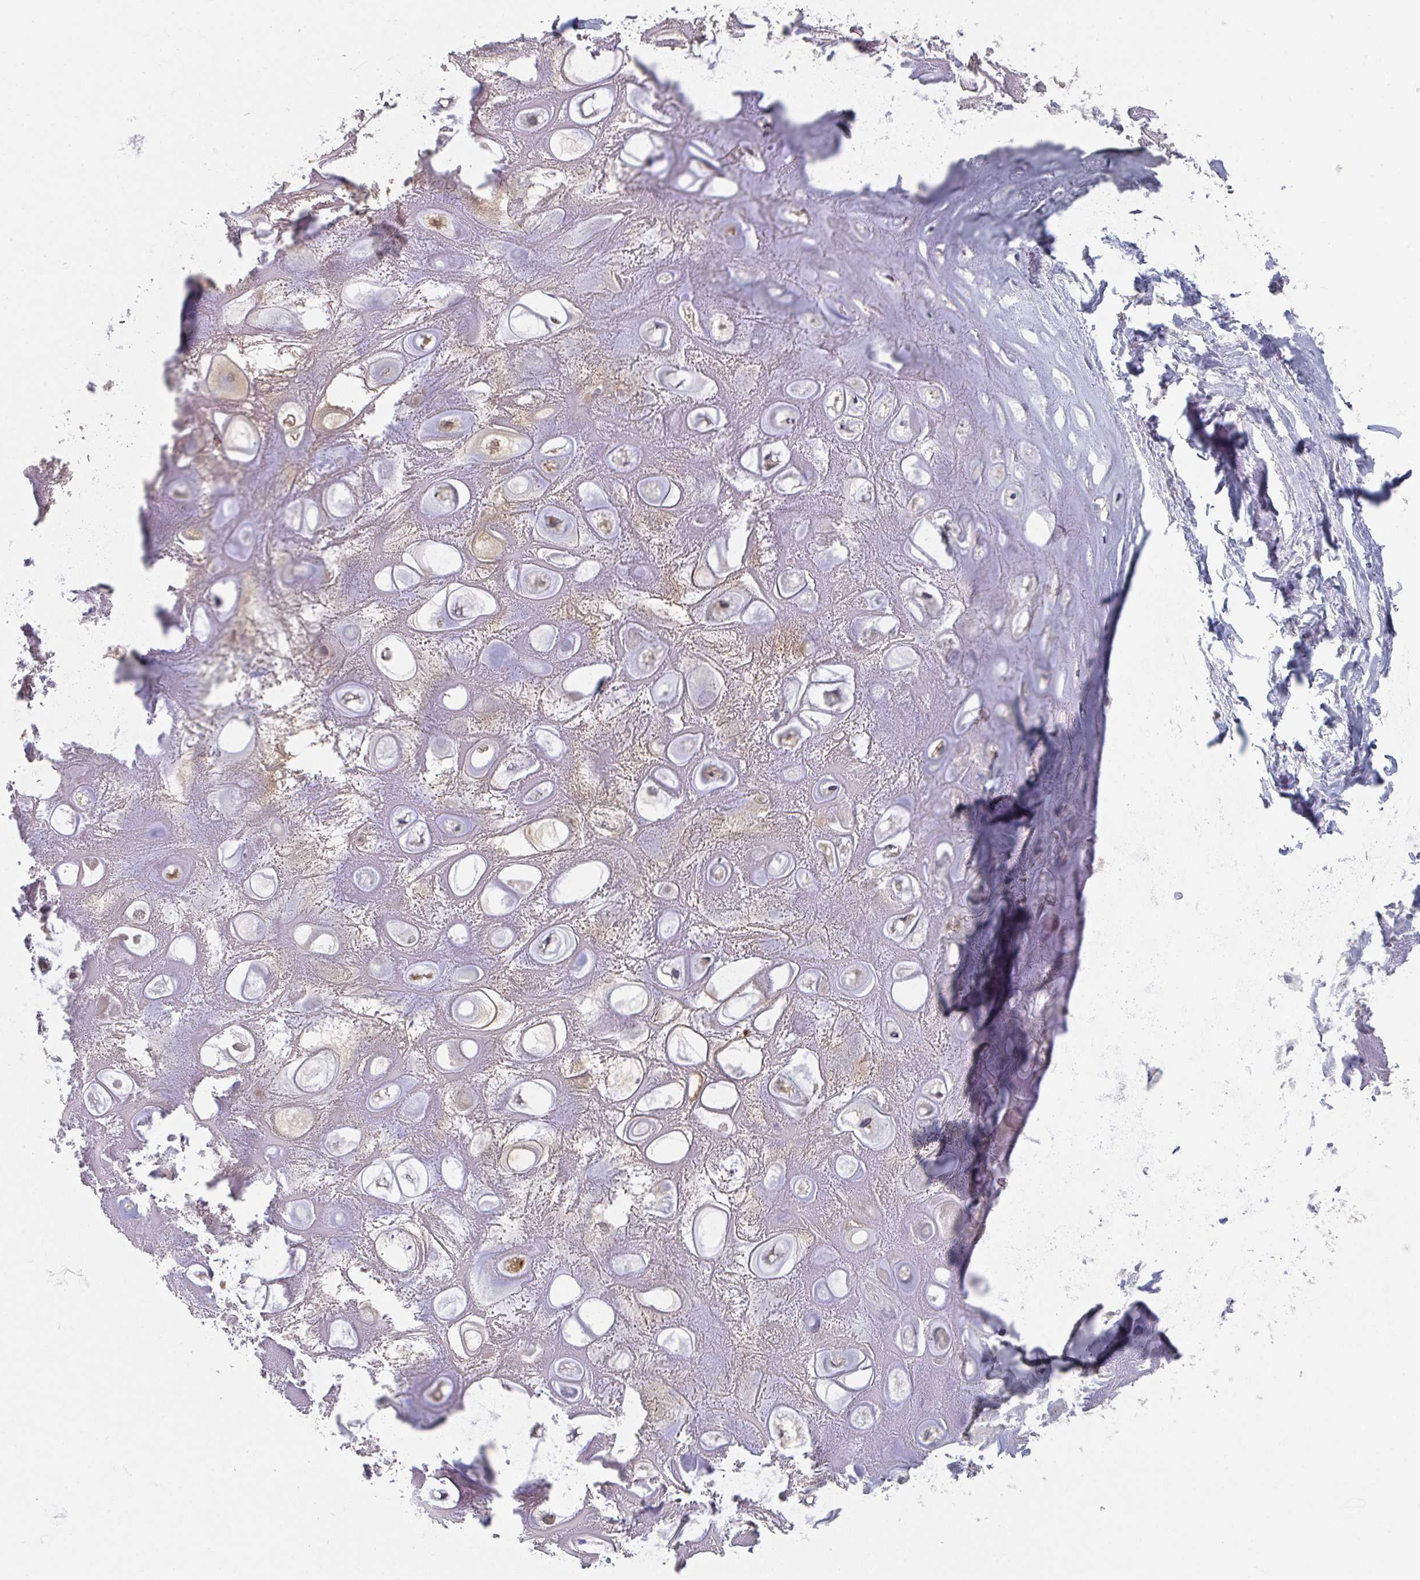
{"staining": {"intensity": "negative", "quantity": "none", "location": "none"}, "tissue": "adipose tissue", "cell_type": "Adipocytes", "image_type": "normal", "snomed": [{"axis": "morphology", "description": "Normal tissue, NOS"}, {"axis": "topography", "description": "Lymph node"}, {"axis": "topography", "description": "Cartilage tissue"}, {"axis": "topography", "description": "Nasopharynx"}], "caption": "High power microscopy micrograph of an immunohistochemistry histopathology image of unremarkable adipose tissue, revealing no significant positivity in adipocytes. The staining was performed using DAB (3,3'-diaminobenzidine) to visualize the protein expression in brown, while the nuclei were stained in blue with hematoxylin (Magnification: 20x).", "gene": "ELOVL1", "patient": {"sex": "male", "age": 63}}